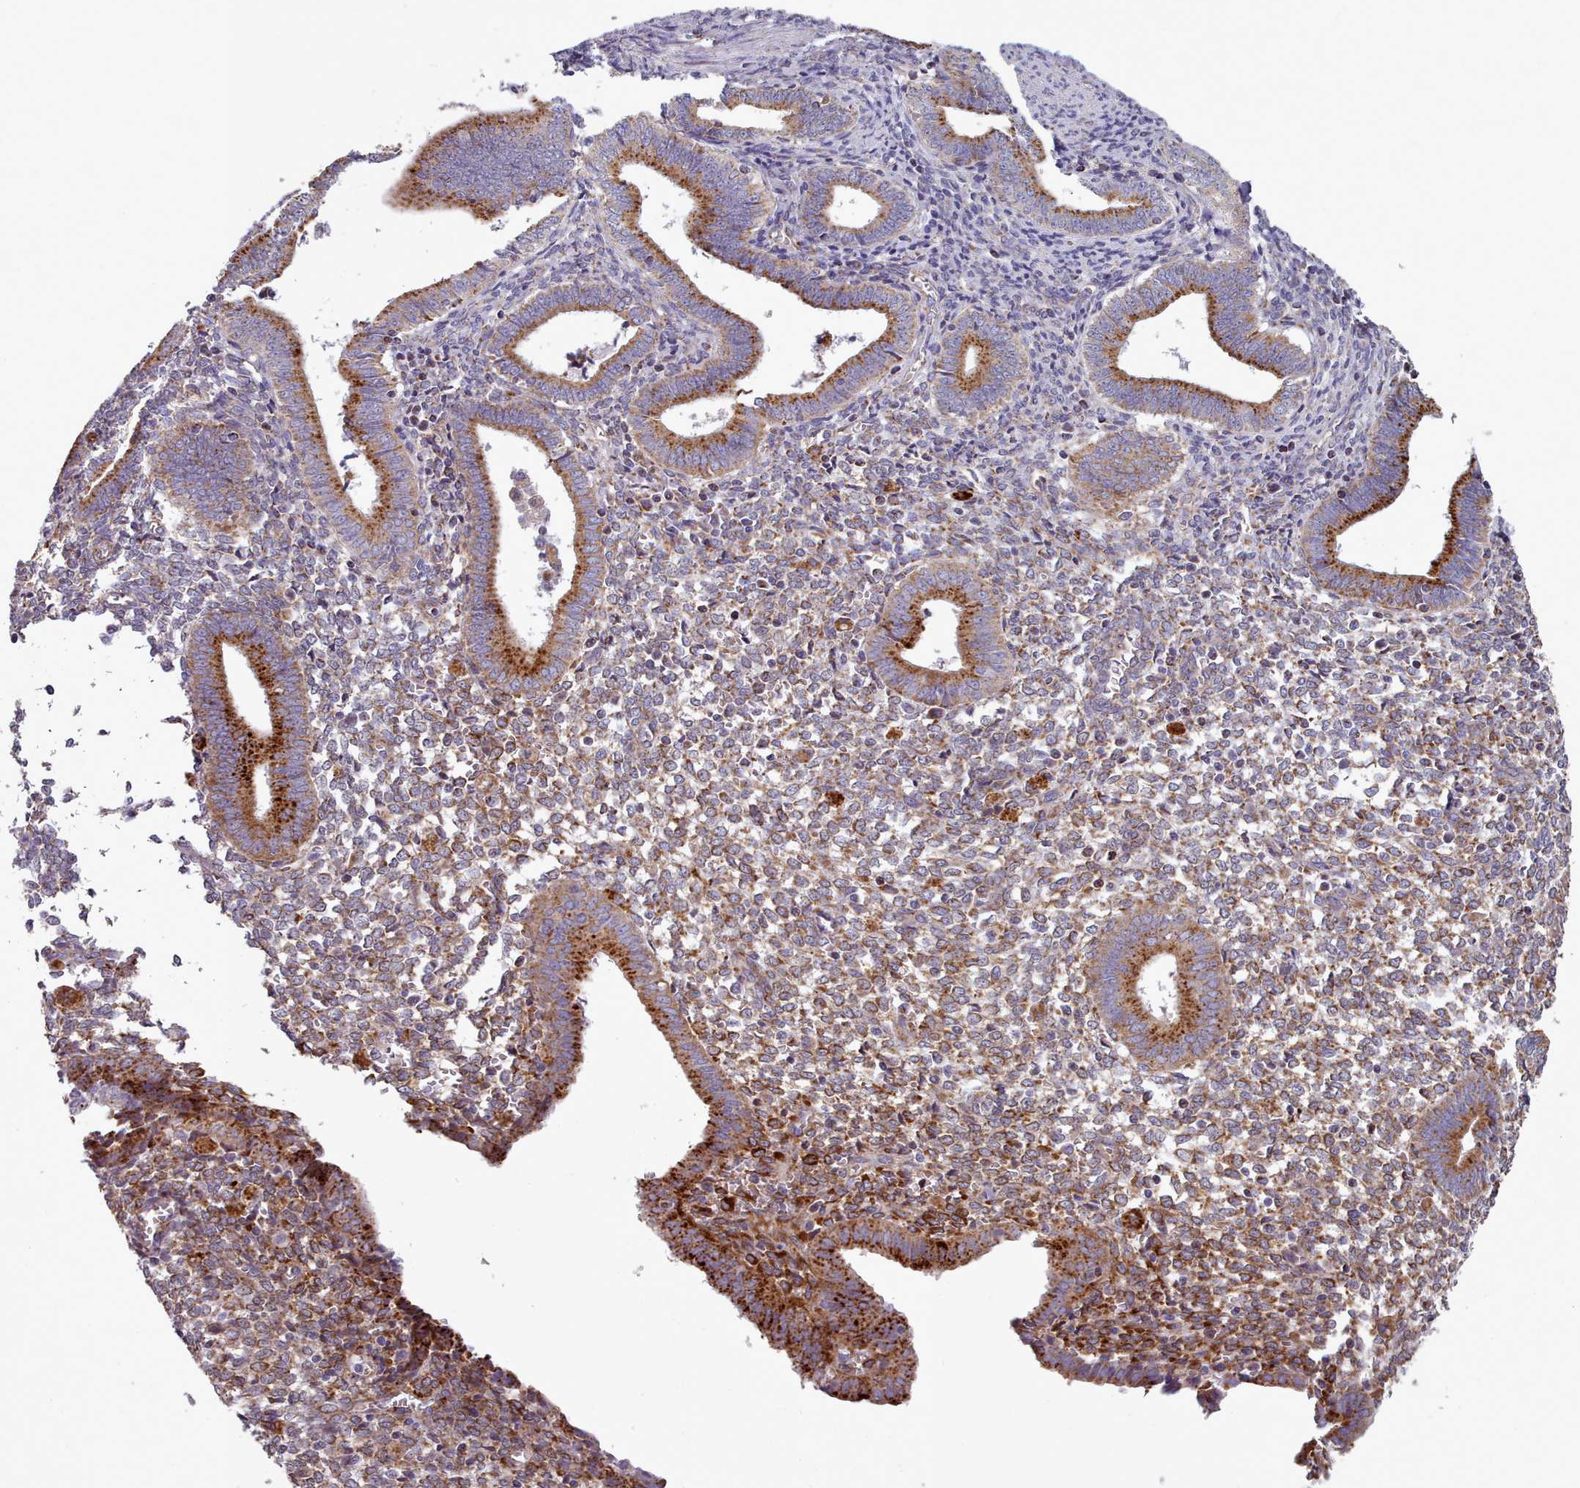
{"staining": {"intensity": "moderate", "quantity": "25%-75%", "location": "cytoplasmic/membranous"}, "tissue": "endometrium", "cell_type": "Cells in endometrial stroma", "image_type": "normal", "snomed": [{"axis": "morphology", "description": "Normal tissue, NOS"}, {"axis": "topography", "description": "Other"}, {"axis": "topography", "description": "Endometrium"}], "caption": "Protein staining shows moderate cytoplasmic/membranous expression in about 25%-75% of cells in endometrial stroma in normal endometrium.", "gene": "FKBP10", "patient": {"sex": "female", "age": 44}}